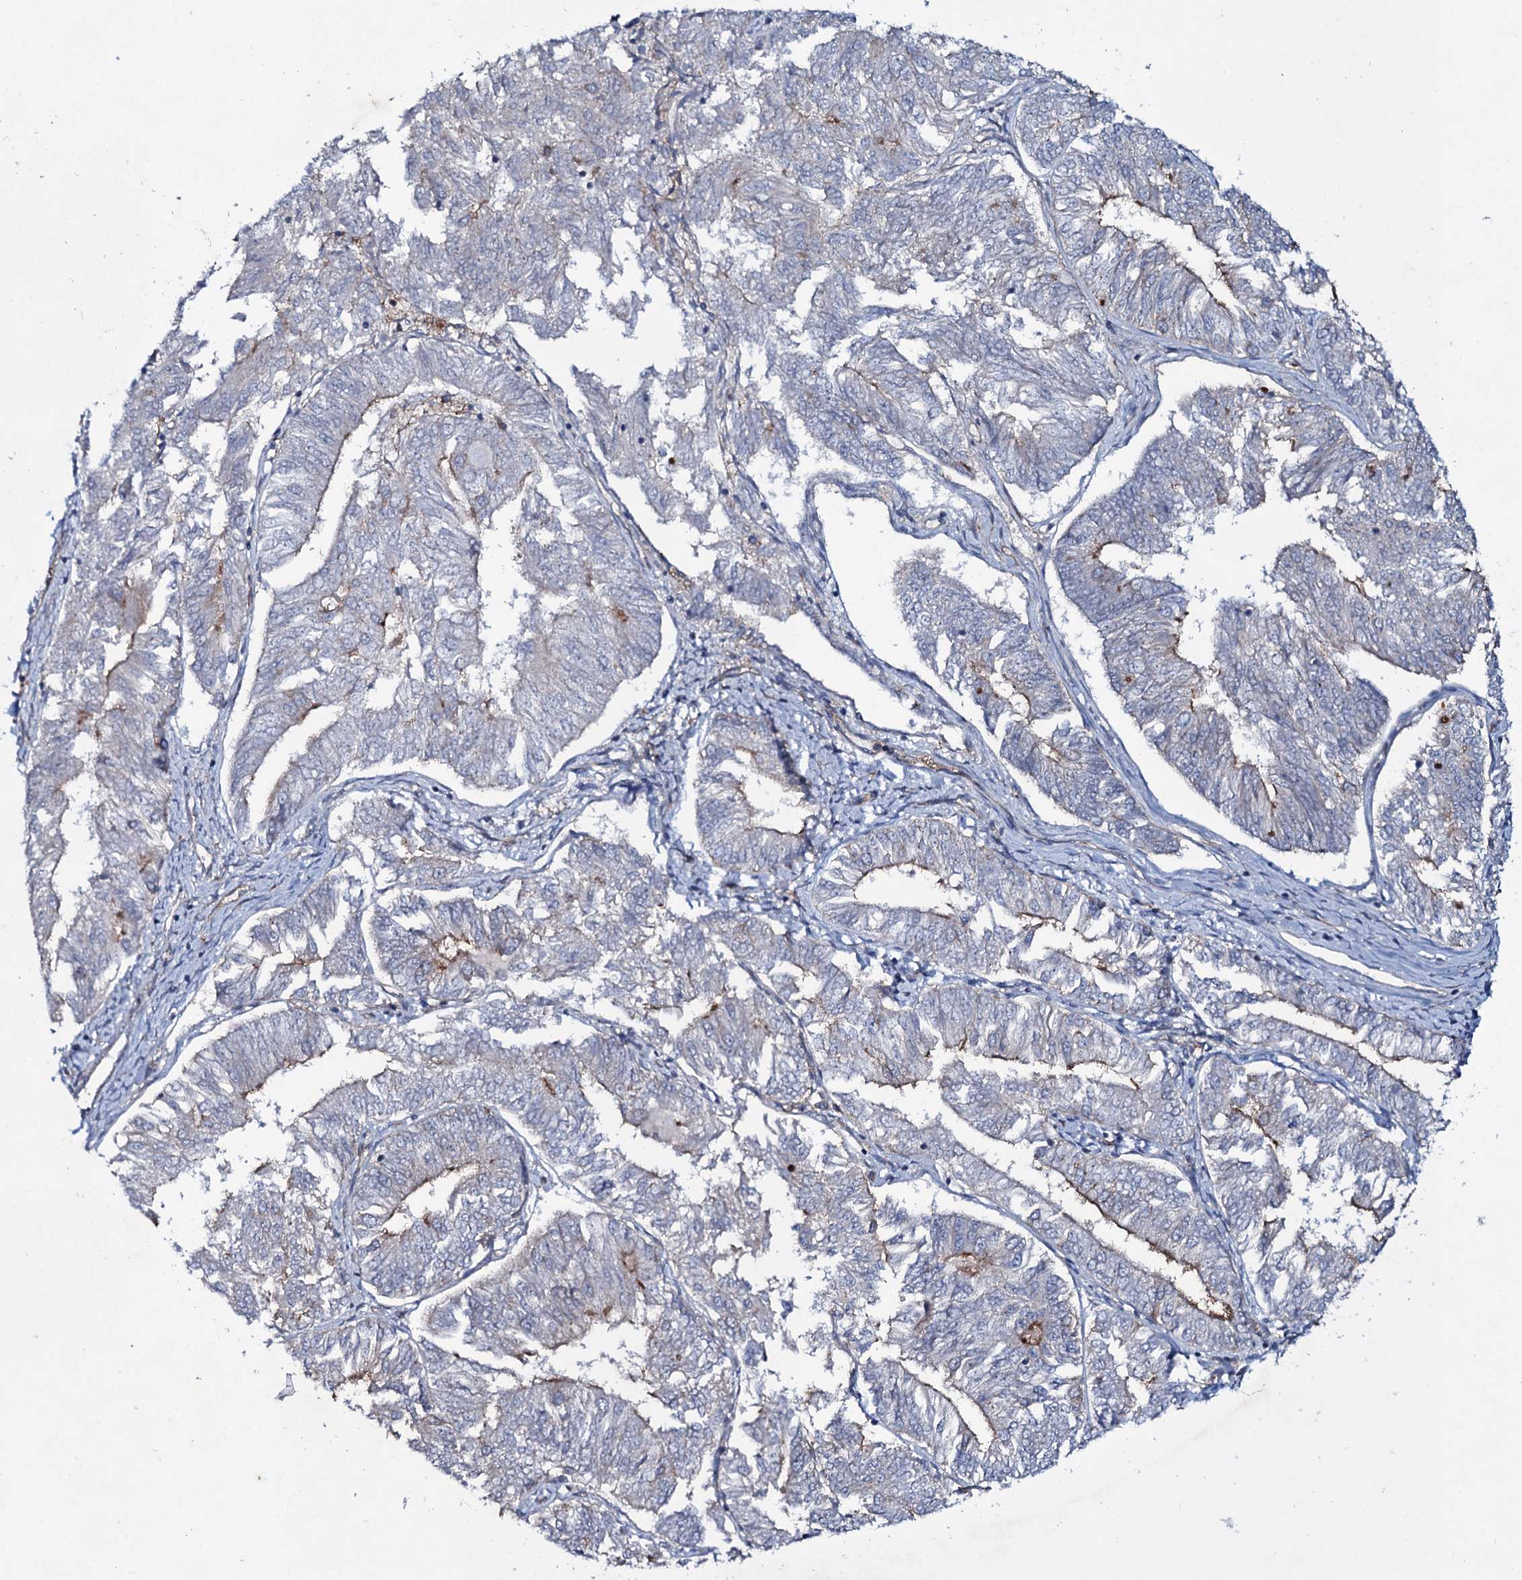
{"staining": {"intensity": "moderate", "quantity": "<25%", "location": "cytoplasmic/membranous"}, "tissue": "endometrial cancer", "cell_type": "Tumor cells", "image_type": "cancer", "snomed": [{"axis": "morphology", "description": "Adenocarcinoma, NOS"}, {"axis": "topography", "description": "Endometrium"}], "caption": "An image of human endometrial cancer stained for a protein displays moderate cytoplasmic/membranous brown staining in tumor cells.", "gene": "SNAP23", "patient": {"sex": "female", "age": 58}}